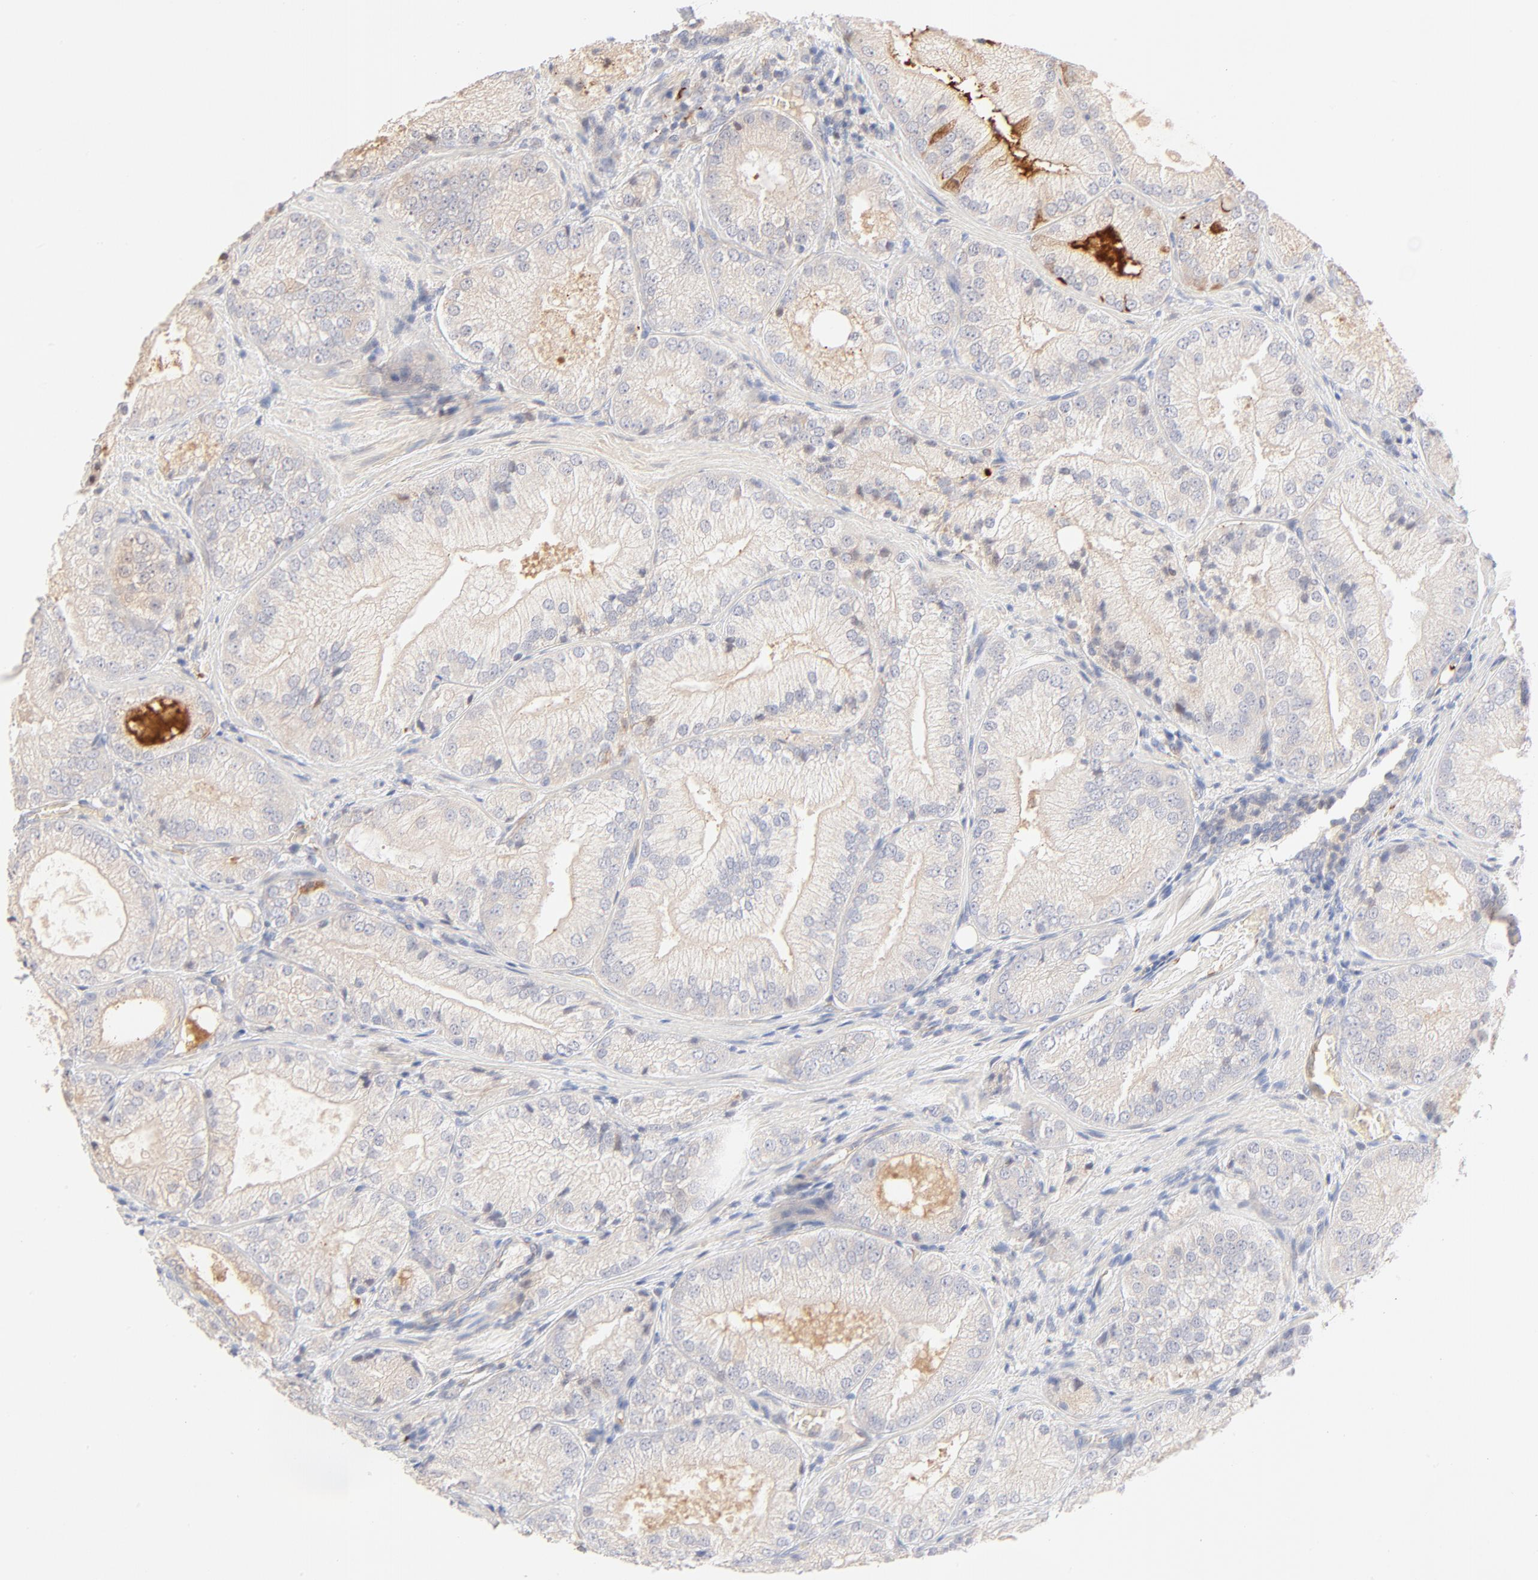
{"staining": {"intensity": "negative", "quantity": "none", "location": "none"}, "tissue": "prostate cancer", "cell_type": "Tumor cells", "image_type": "cancer", "snomed": [{"axis": "morphology", "description": "Adenocarcinoma, Low grade"}, {"axis": "topography", "description": "Prostate"}], "caption": "Immunohistochemistry (IHC) of human prostate cancer displays no staining in tumor cells.", "gene": "SPTB", "patient": {"sex": "male", "age": 60}}